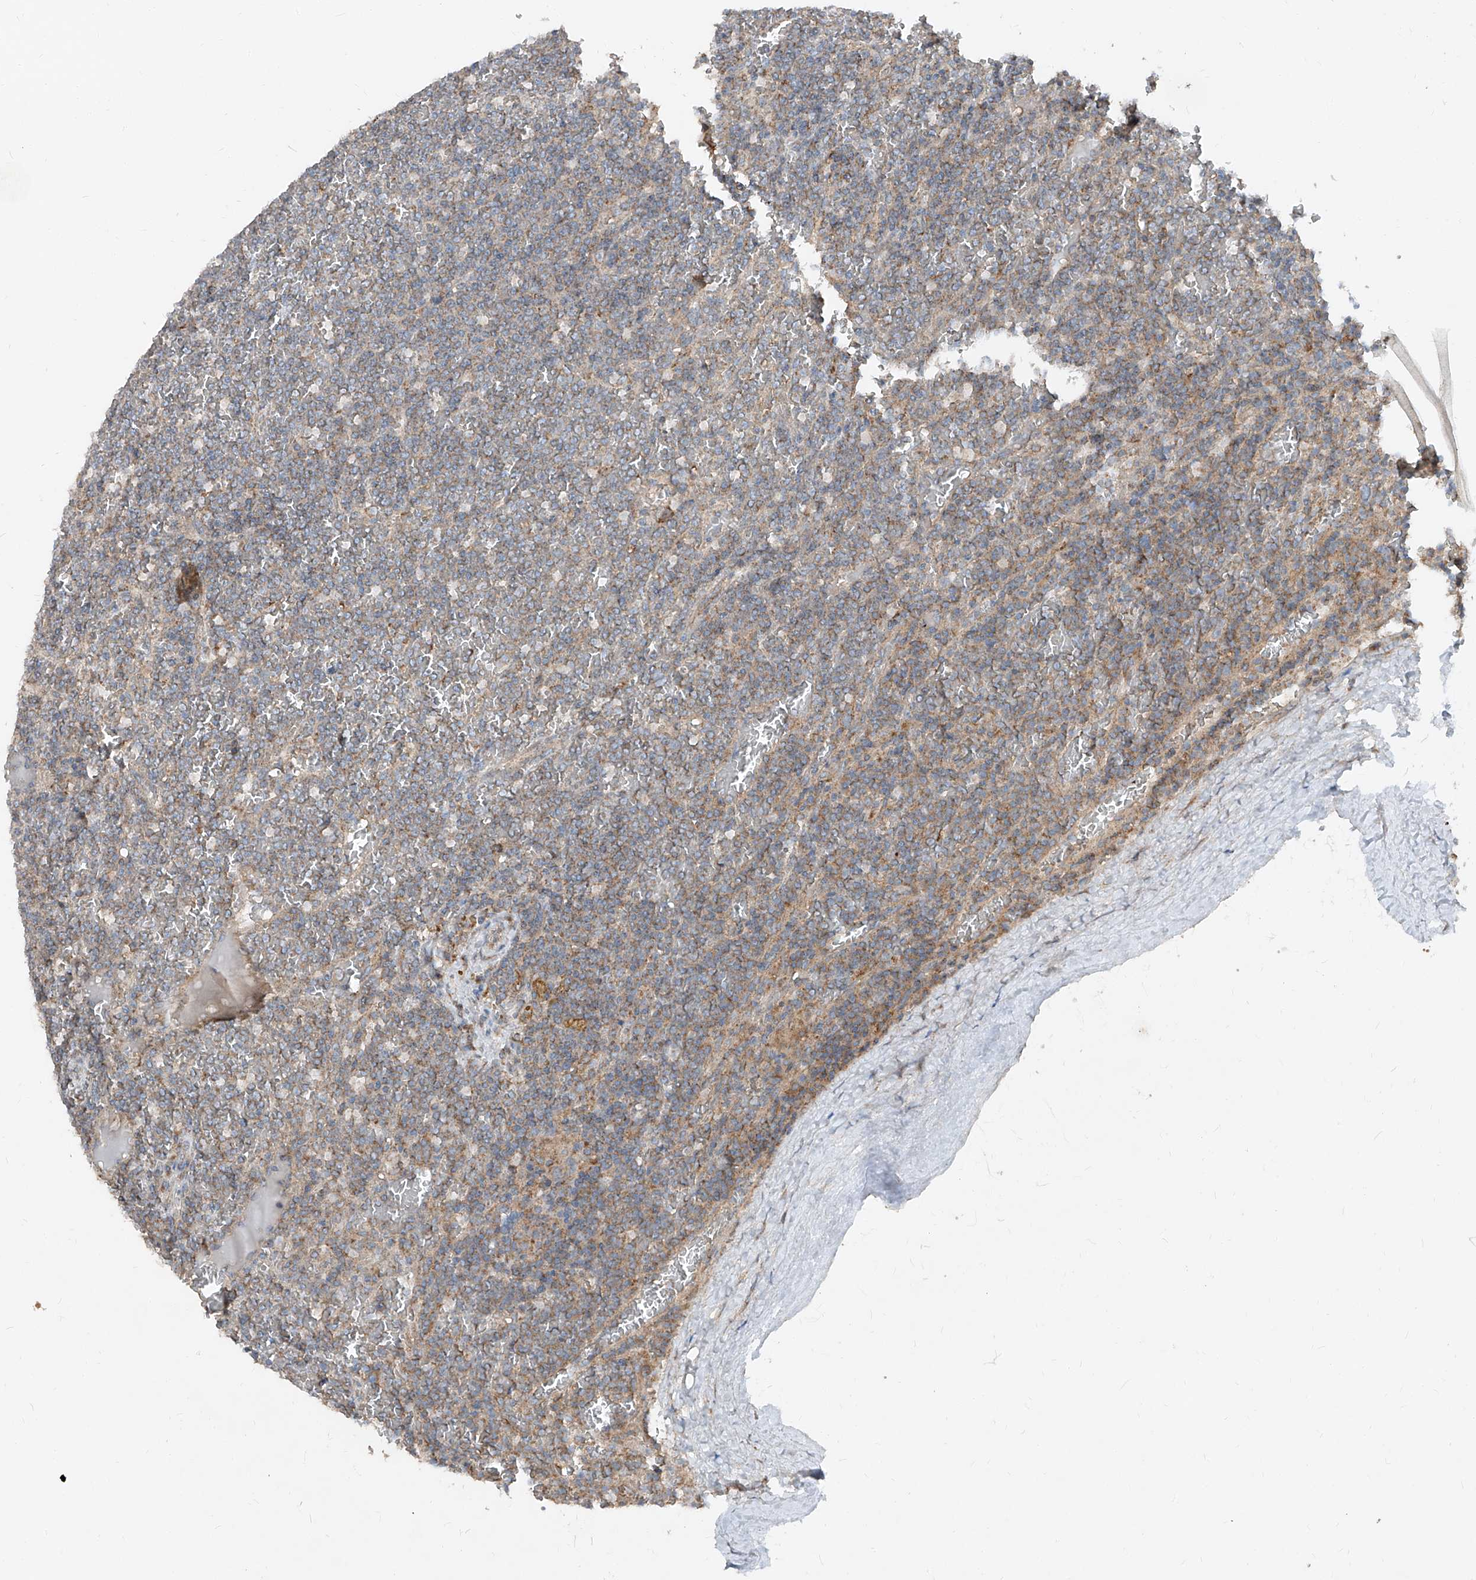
{"staining": {"intensity": "moderate", "quantity": ">75%", "location": "cytoplasmic/membranous"}, "tissue": "lymphoma", "cell_type": "Tumor cells", "image_type": "cancer", "snomed": [{"axis": "morphology", "description": "Malignant lymphoma, non-Hodgkin's type, Low grade"}, {"axis": "topography", "description": "Spleen"}], "caption": "Immunohistochemical staining of human low-grade malignant lymphoma, non-Hodgkin's type displays medium levels of moderate cytoplasmic/membranous staining in about >75% of tumor cells.", "gene": "ABCD3", "patient": {"sex": "female", "age": 19}}